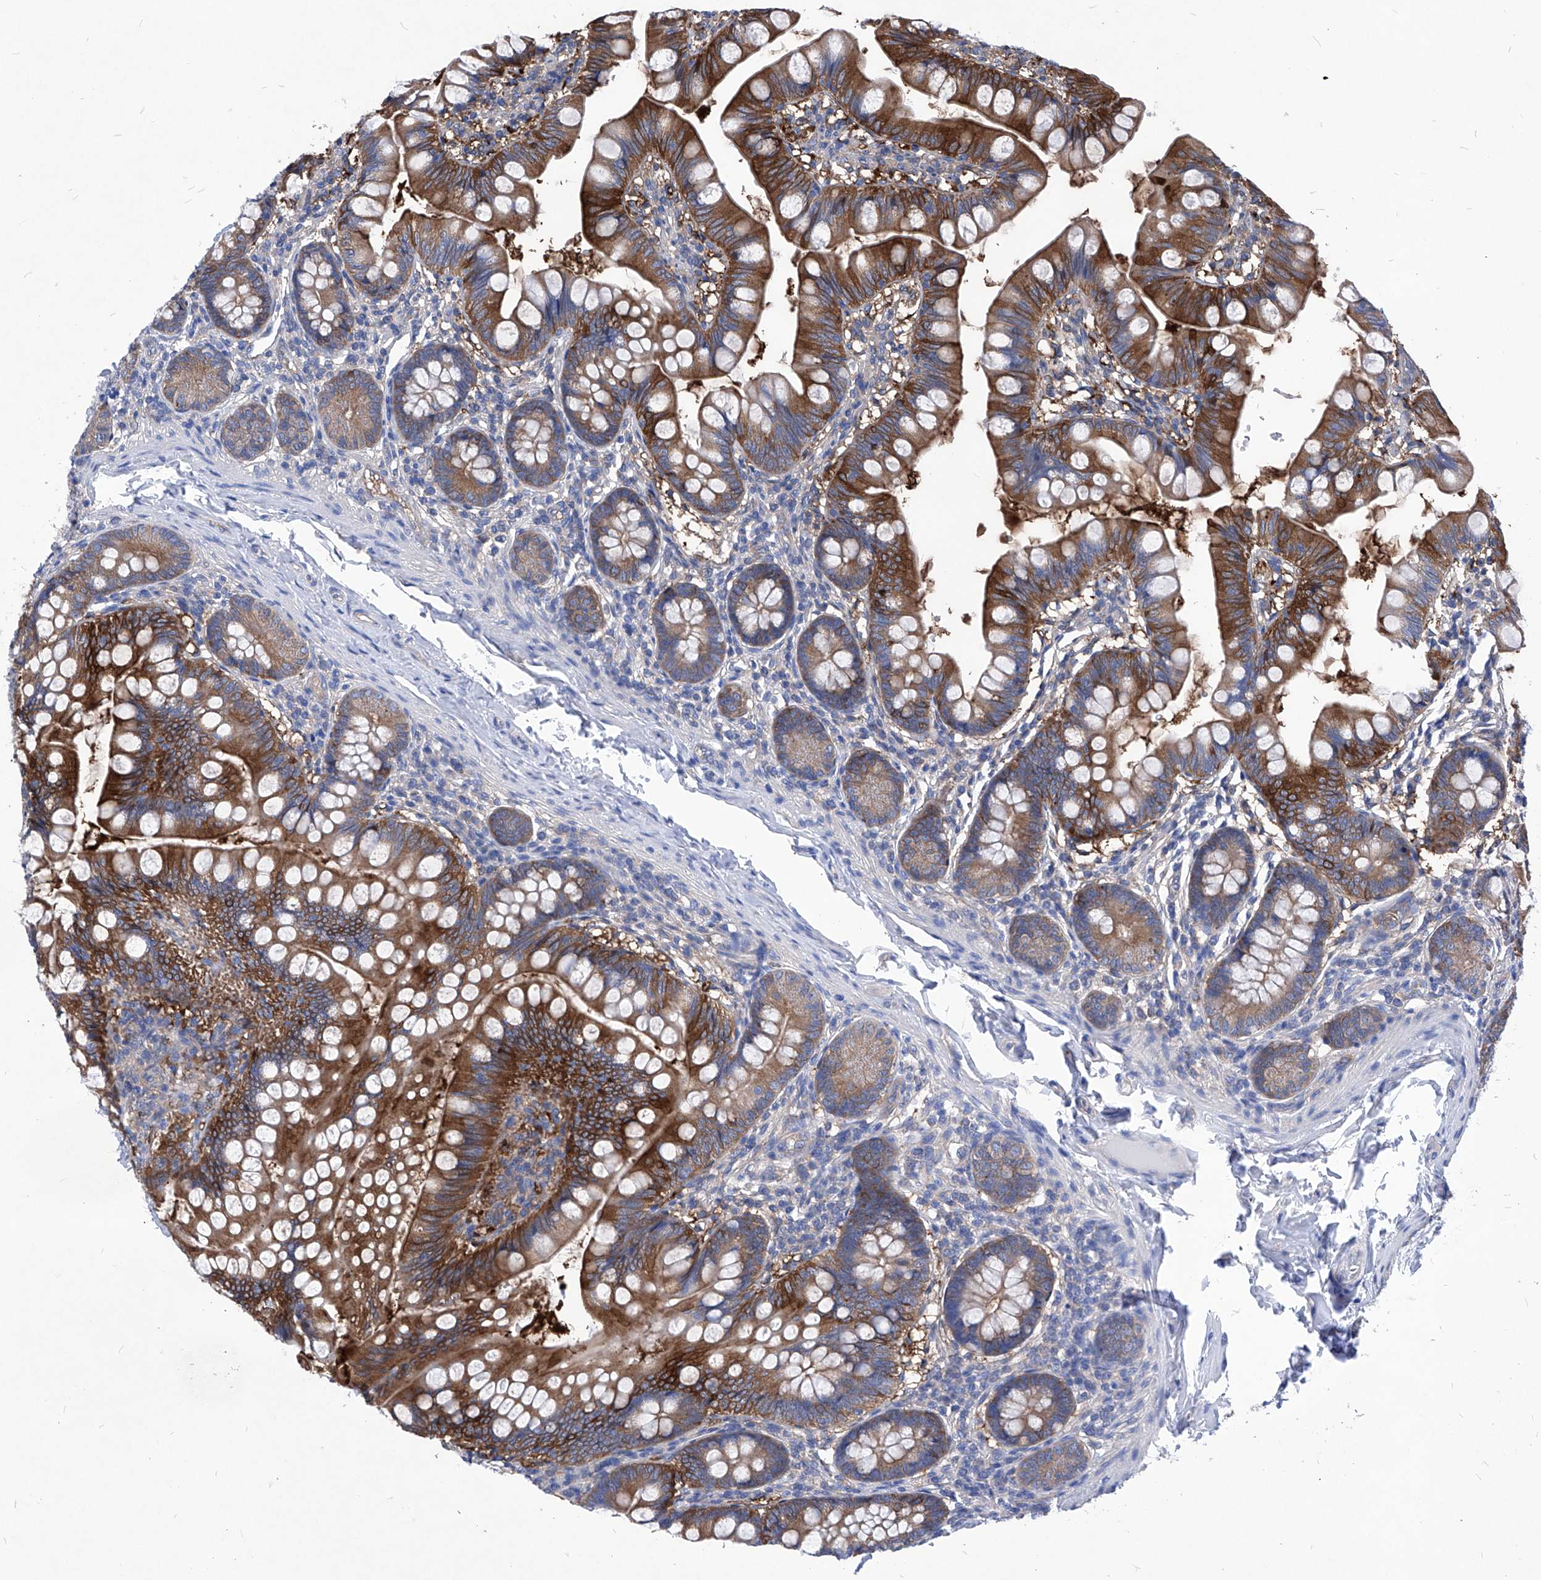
{"staining": {"intensity": "strong", "quantity": "25%-75%", "location": "cytoplasmic/membranous"}, "tissue": "small intestine", "cell_type": "Glandular cells", "image_type": "normal", "snomed": [{"axis": "morphology", "description": "Normal tissue, NOS"}, {"axis": "topography", "description": "Small intestine"}], "caption": "Immunohistochemical staining of unremarkable human small intestine reveals 25%-75% levels of strong cytoplasmic/membranous protein staining in about 25%-75% of glandular cells. (brown staining indicates protein expression, while blue staining denotes nuclei).", "gene": "XPNPEP1", "patient": {"sex": "male", "age": 7}}